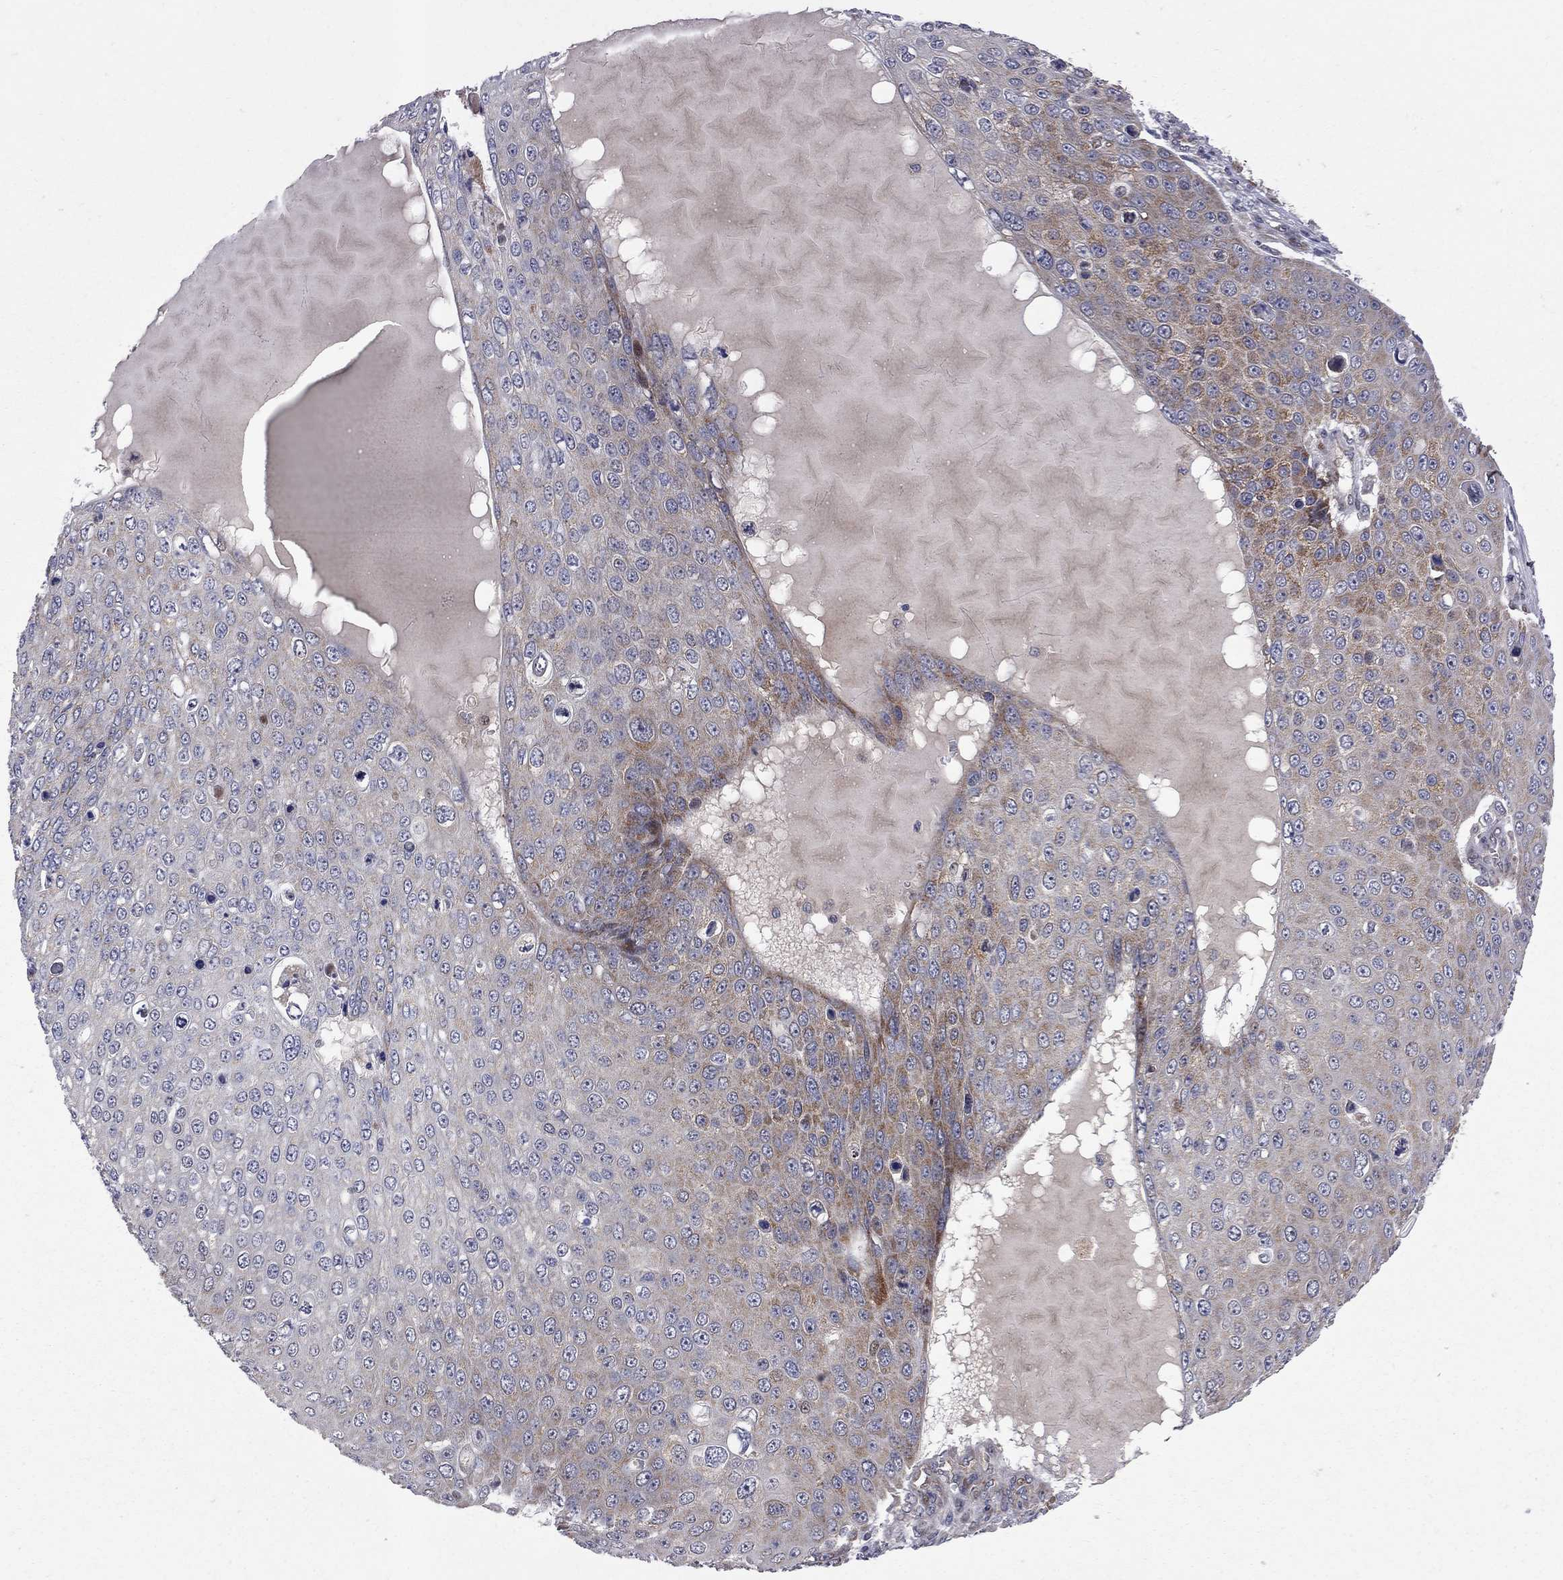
{"staining": {"intensity": "moderate", "quantity": "<25%", "location": "cytoplasmic/membranous"}, "tissue": "skin cancer", "cell_type": "Tumor cells", "image_type": "cancer", "snomed": [{"axis": "morphology", "description": "Squamous cell carcinoma, NOS"}, {"axis": "topography", "description": "Skin"}], "caption": "Immunohistochemistry (DAB) staining of skin cancer (squamous cell carcinoma) displays moderate cytoplasmic/membranous protein staining in approximately <25% of tumor cells. The protein of interest is shown in brown color, while the nuclei are stained blue.", "gene": "CNOT11", "patient": {"sex": "male", "age": 71}}